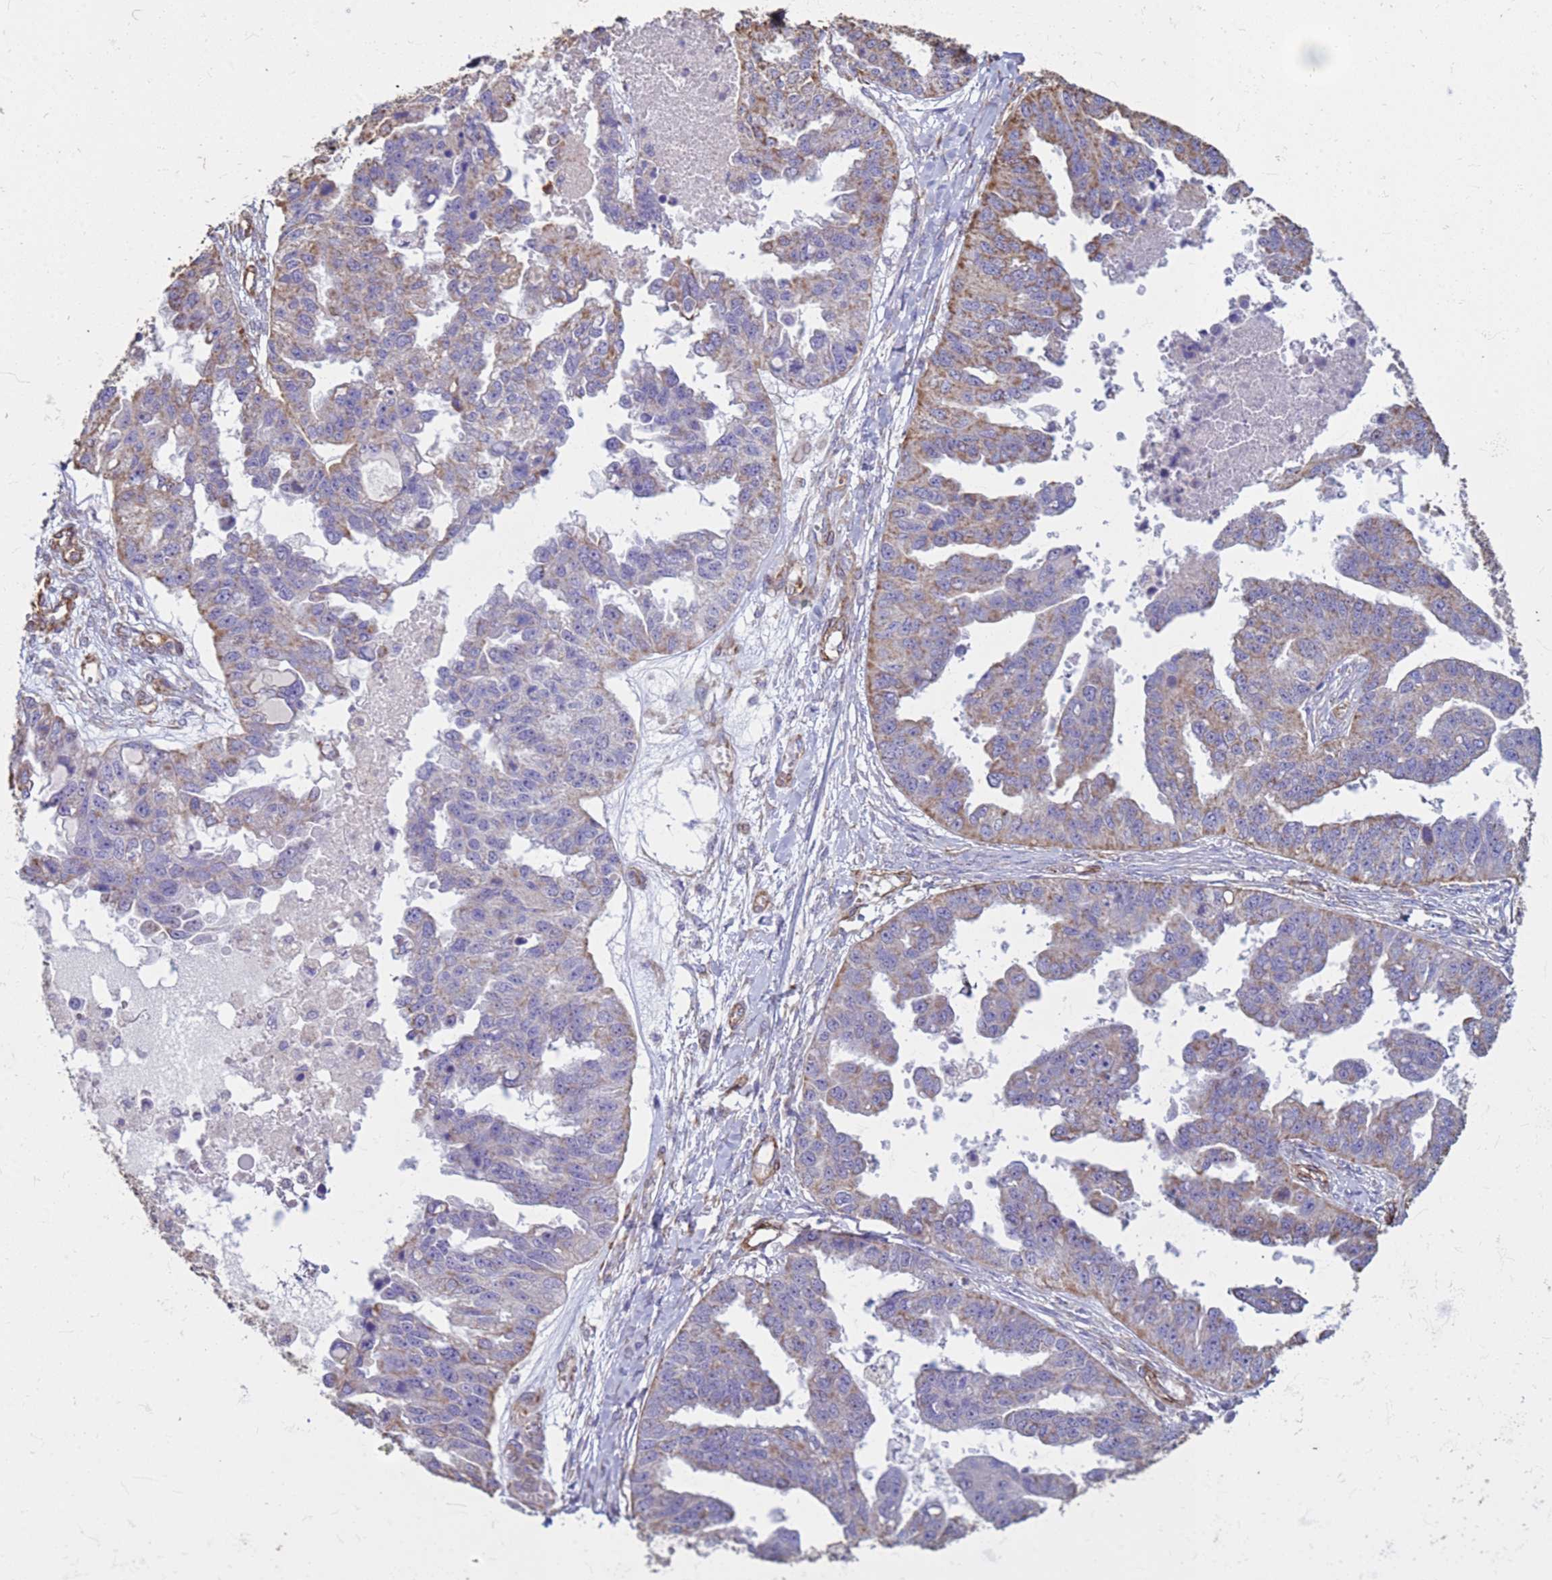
{"staining": {"intensity": "moderate", "quantity": "<25%", "location": "cytoplasmic/membranous"}, "tissue": "ovarian cancer", "cell_type": "Tumor cells", "image_type": "cancer", "snomed": [{"axis": "morphology", "description": "Cystadenocarcinoma, serous, NOS"}, {"axis": "topography", "description": "Ovary"}], "caption": "This is a micrograph of immunohistochemistry (IHC) staining of ovarian serous cystadenocarcinoma, which shows moderate expression in the cytoplasmic/membranous of tumor cells.", "gene": "GASK1A", "patient": {"sex": "female", "age": 58}}